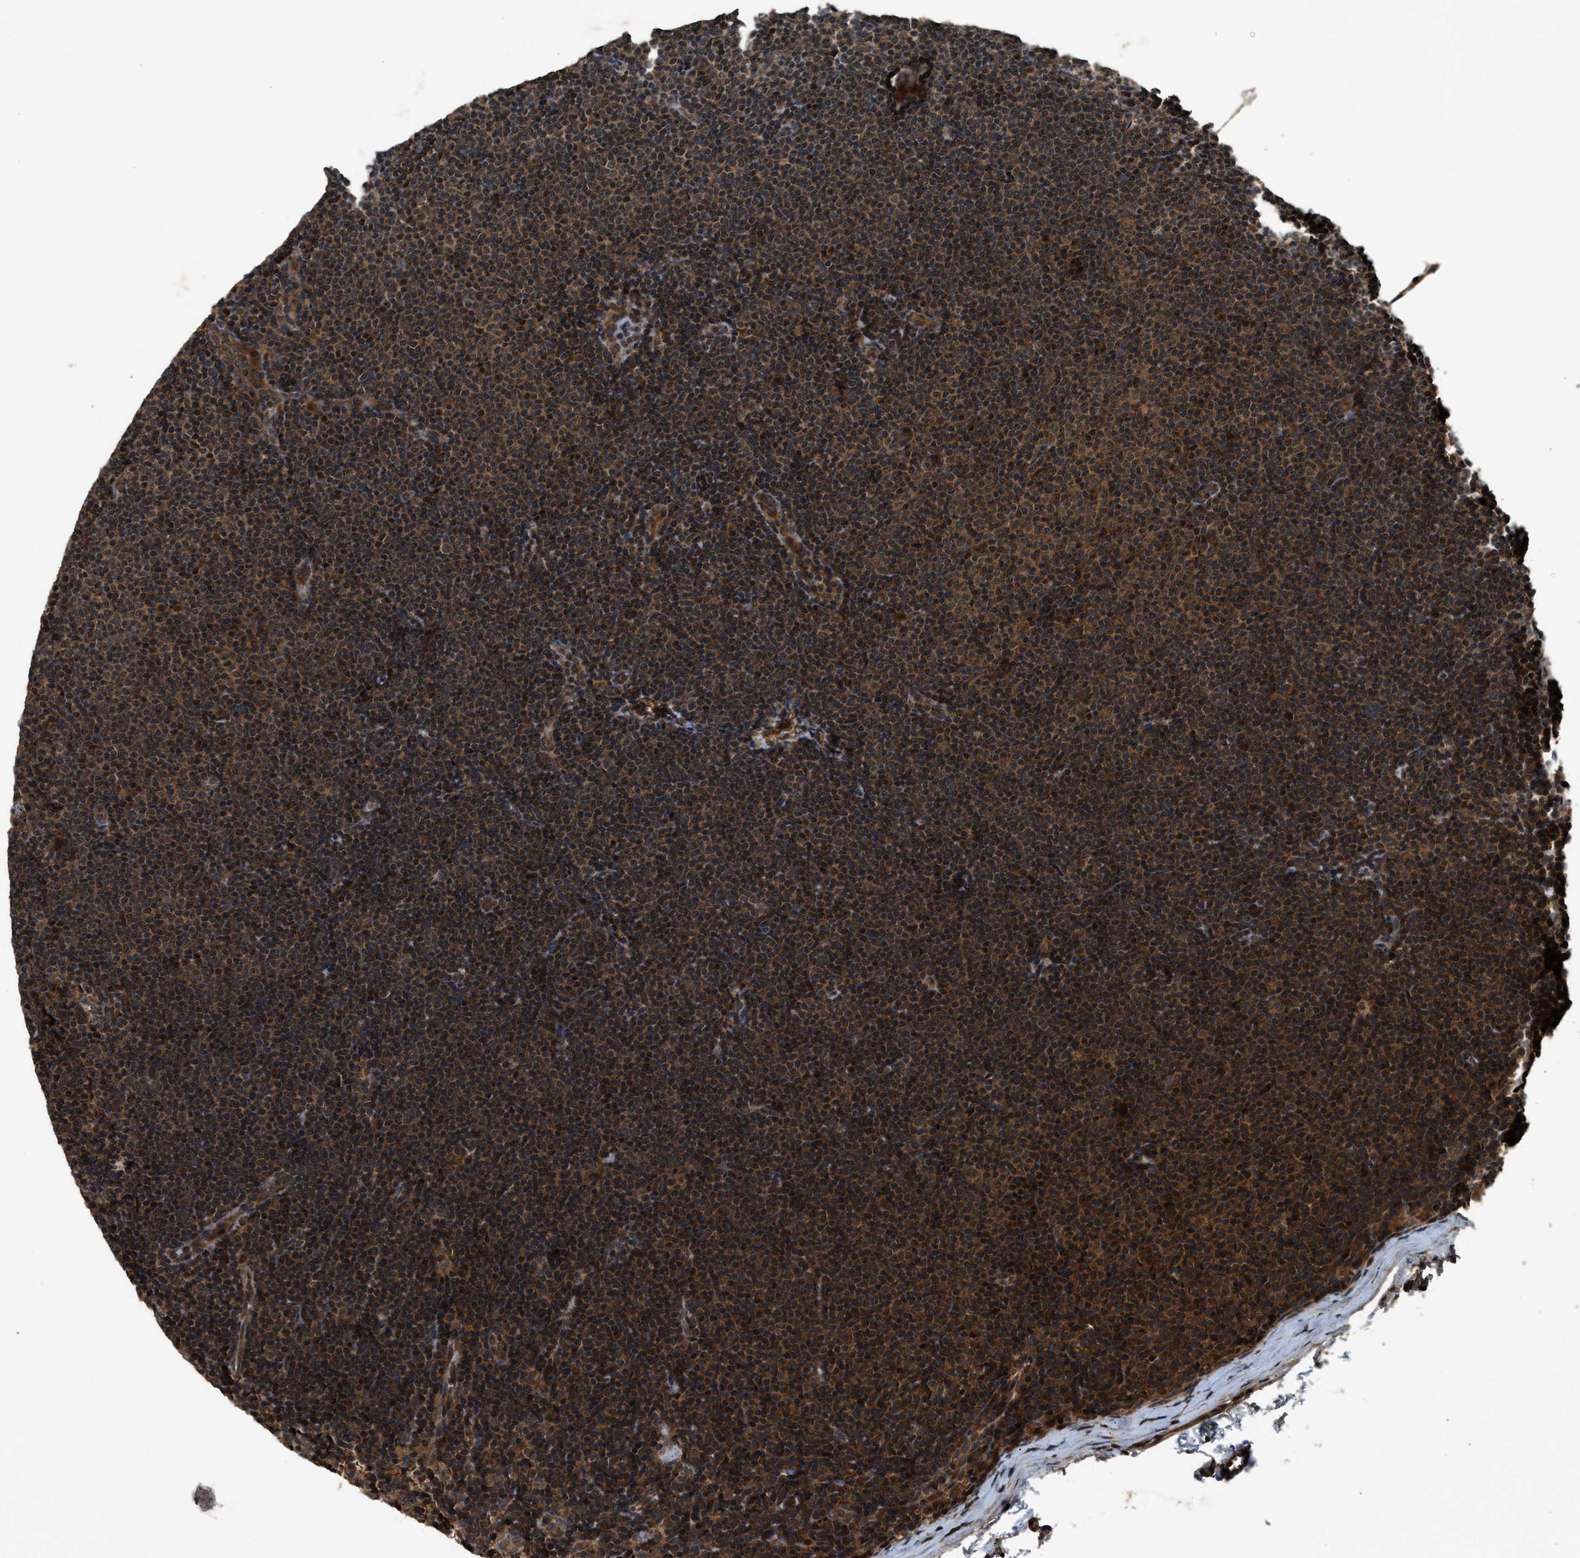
{"staining": {"intensity": "strong", "quantity": ">75%", "location": "cytoplasmic/membranous"}, "tissue": "lymphoma", "cell_type": "Tumor cells", "image_type": "cancer", "snomed": [{"axis": "morphology", "description": "Malignant lymphoma, non-Hodgkin's type, Low grade"}, {"axis": "topography", "description": "Lymph node"}], "caption": "Immunohistochemical staining of lymphoma reveals strong cytoplasmic/membranous protein positivity in about >75% of tumor cells.", "gene": "RPS6KB1", "patient": {"sex": "female", "age": 53}}